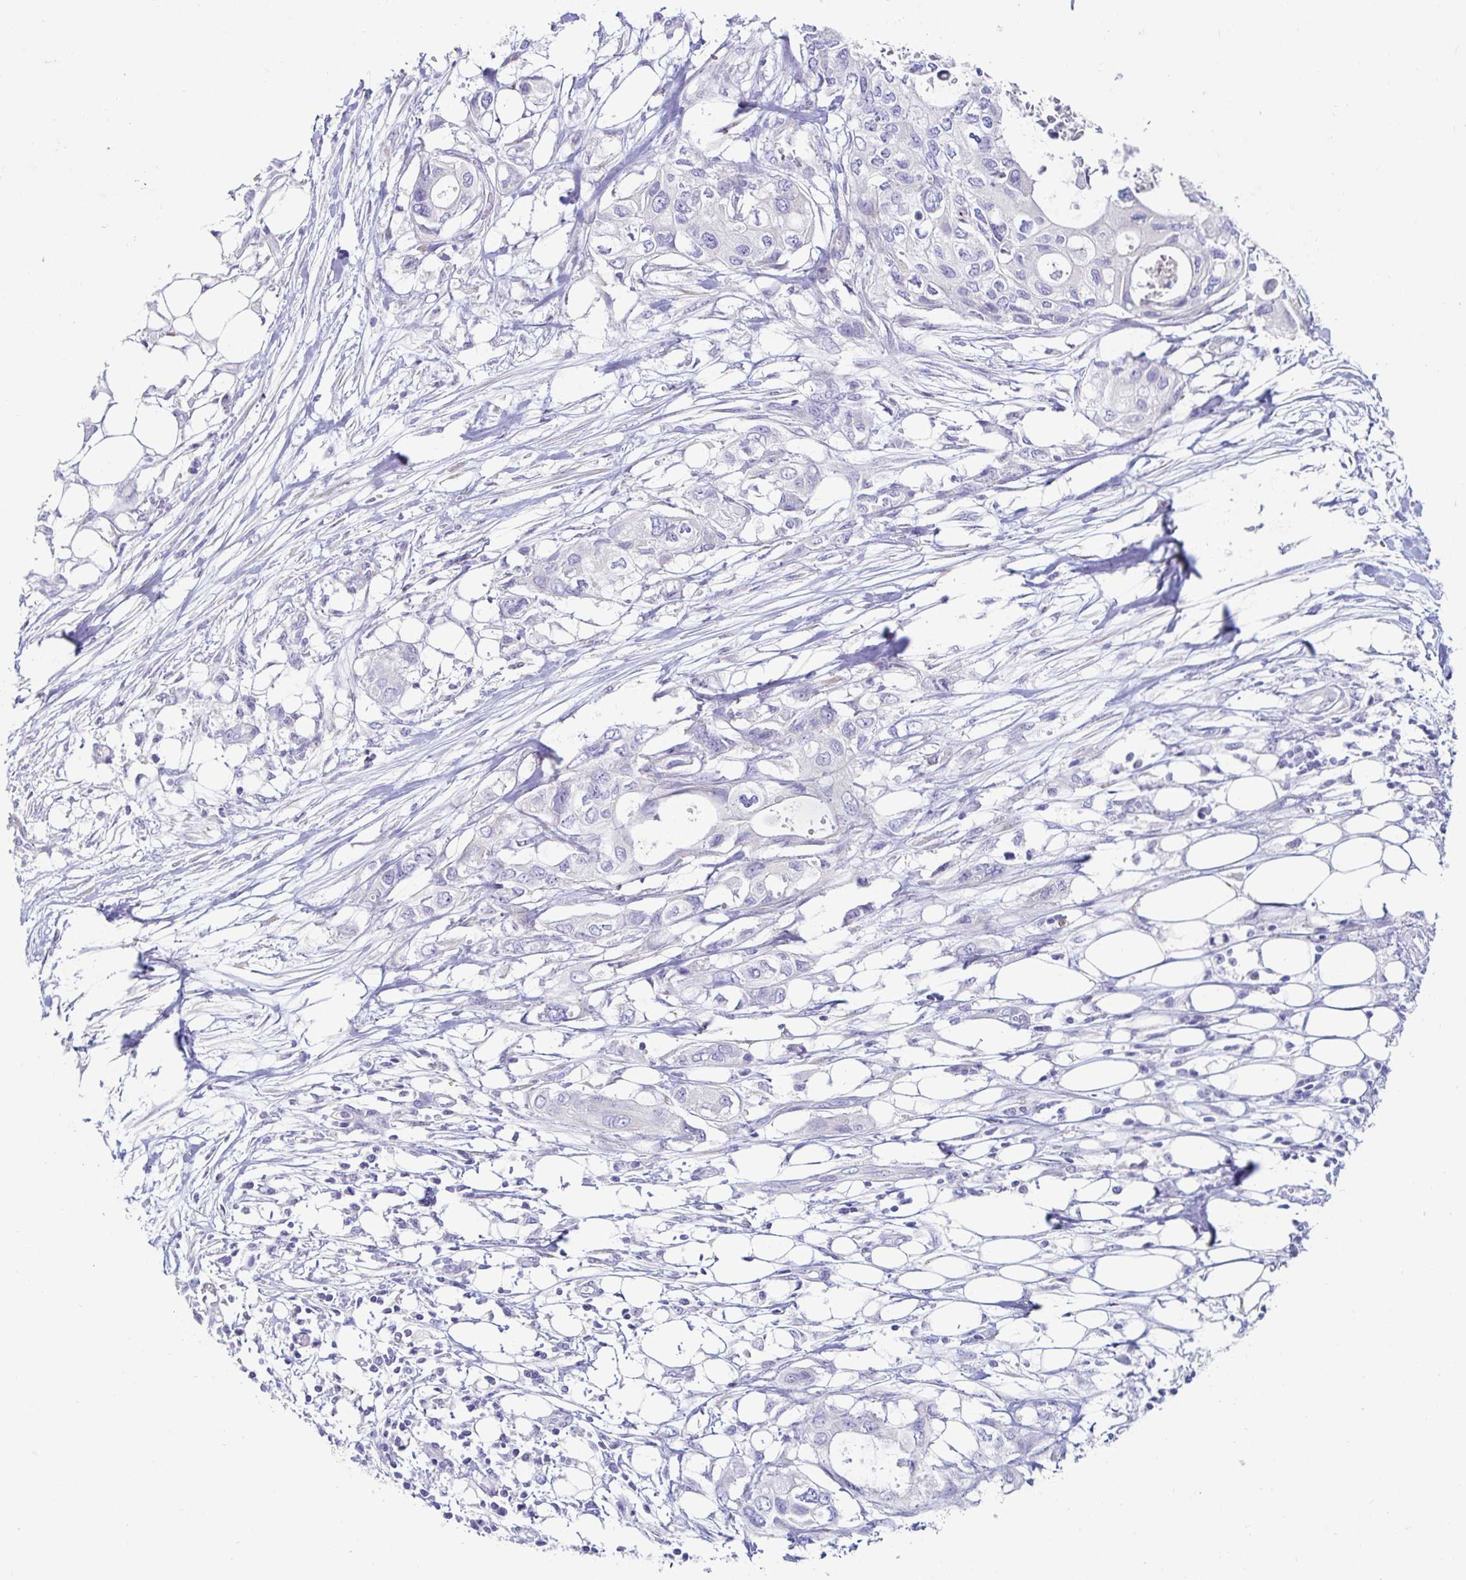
{"staining": {"intensity": "negative", "quantity": "none", "location": "none"}, "tissue": "pancreatic cancer", "cell_type": "Tumor cells", "image_type": "cancer", "snomed": [{"axis": "morphology", "description": "Adenocarcinoma, NOS"}, {"axis": "topography", "description": "Pancreas"}], "caption": "This micrograph is of pancreatic adenocarcinoma stained with immunohistochemistry (IHC) to label a protein in brown with the nuclei are counter-stained blue. There is no expression in tumor cells.", "gene": "C4orf17", "patient": {"sex": "female", "age": 63}}